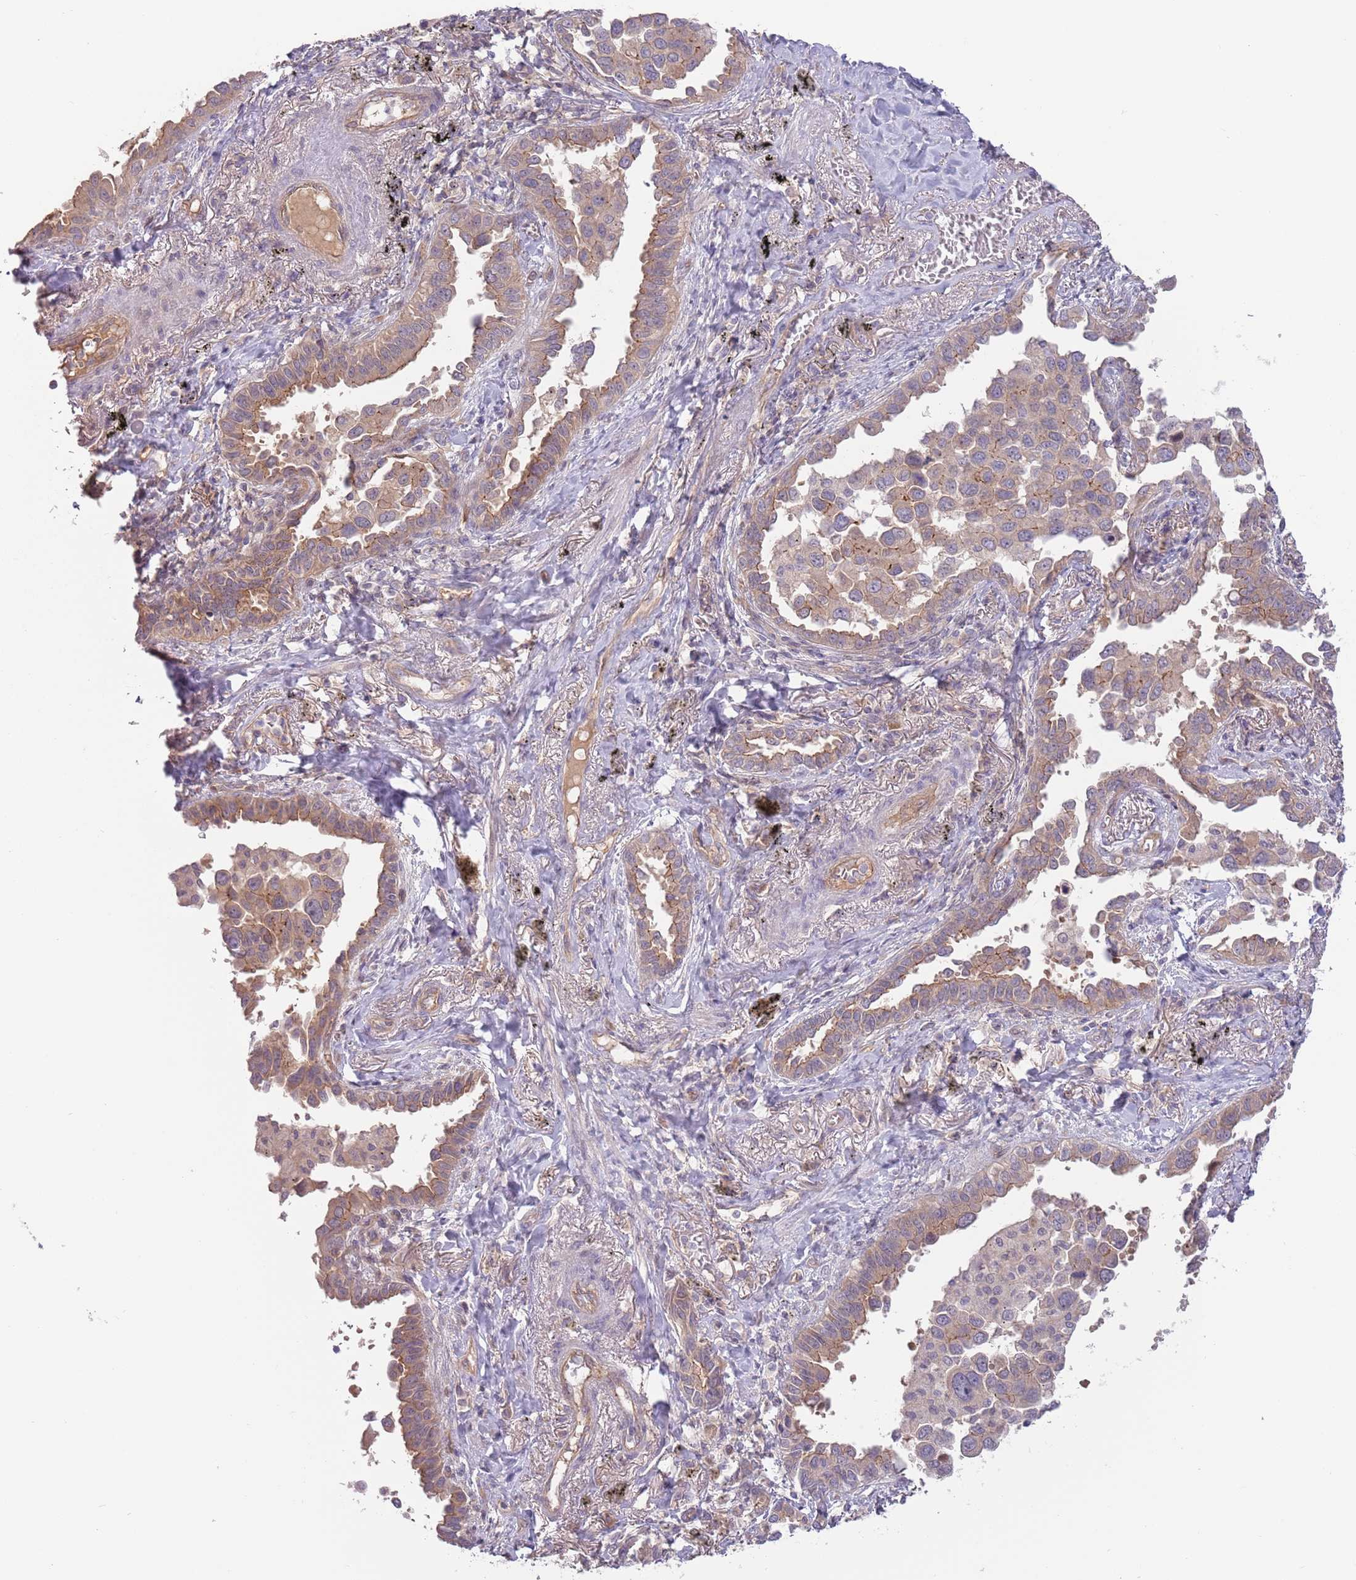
{"staining": {"intensity": "moderate", "quantity": ">75%", "location": "cytoplasmic/membranous"}, "tissue": "lung cancer", "cell_type": "Tumor cells", "image_type": "cancer", "snomed": [{"axis": "morphology", "description": "Adenocarcinoma, NOS"}, {"axis": "topography", "description": "Lung"}], "caption": "The photomicrograph reveals immunohistochemical staining of adenocarcinoma (lung). There is moderate cytoplasmic/membranous expression is identified in about >75% of tumor cells.", "gene": "SAV1", "patient": {"sex": "male", "age": 67}}